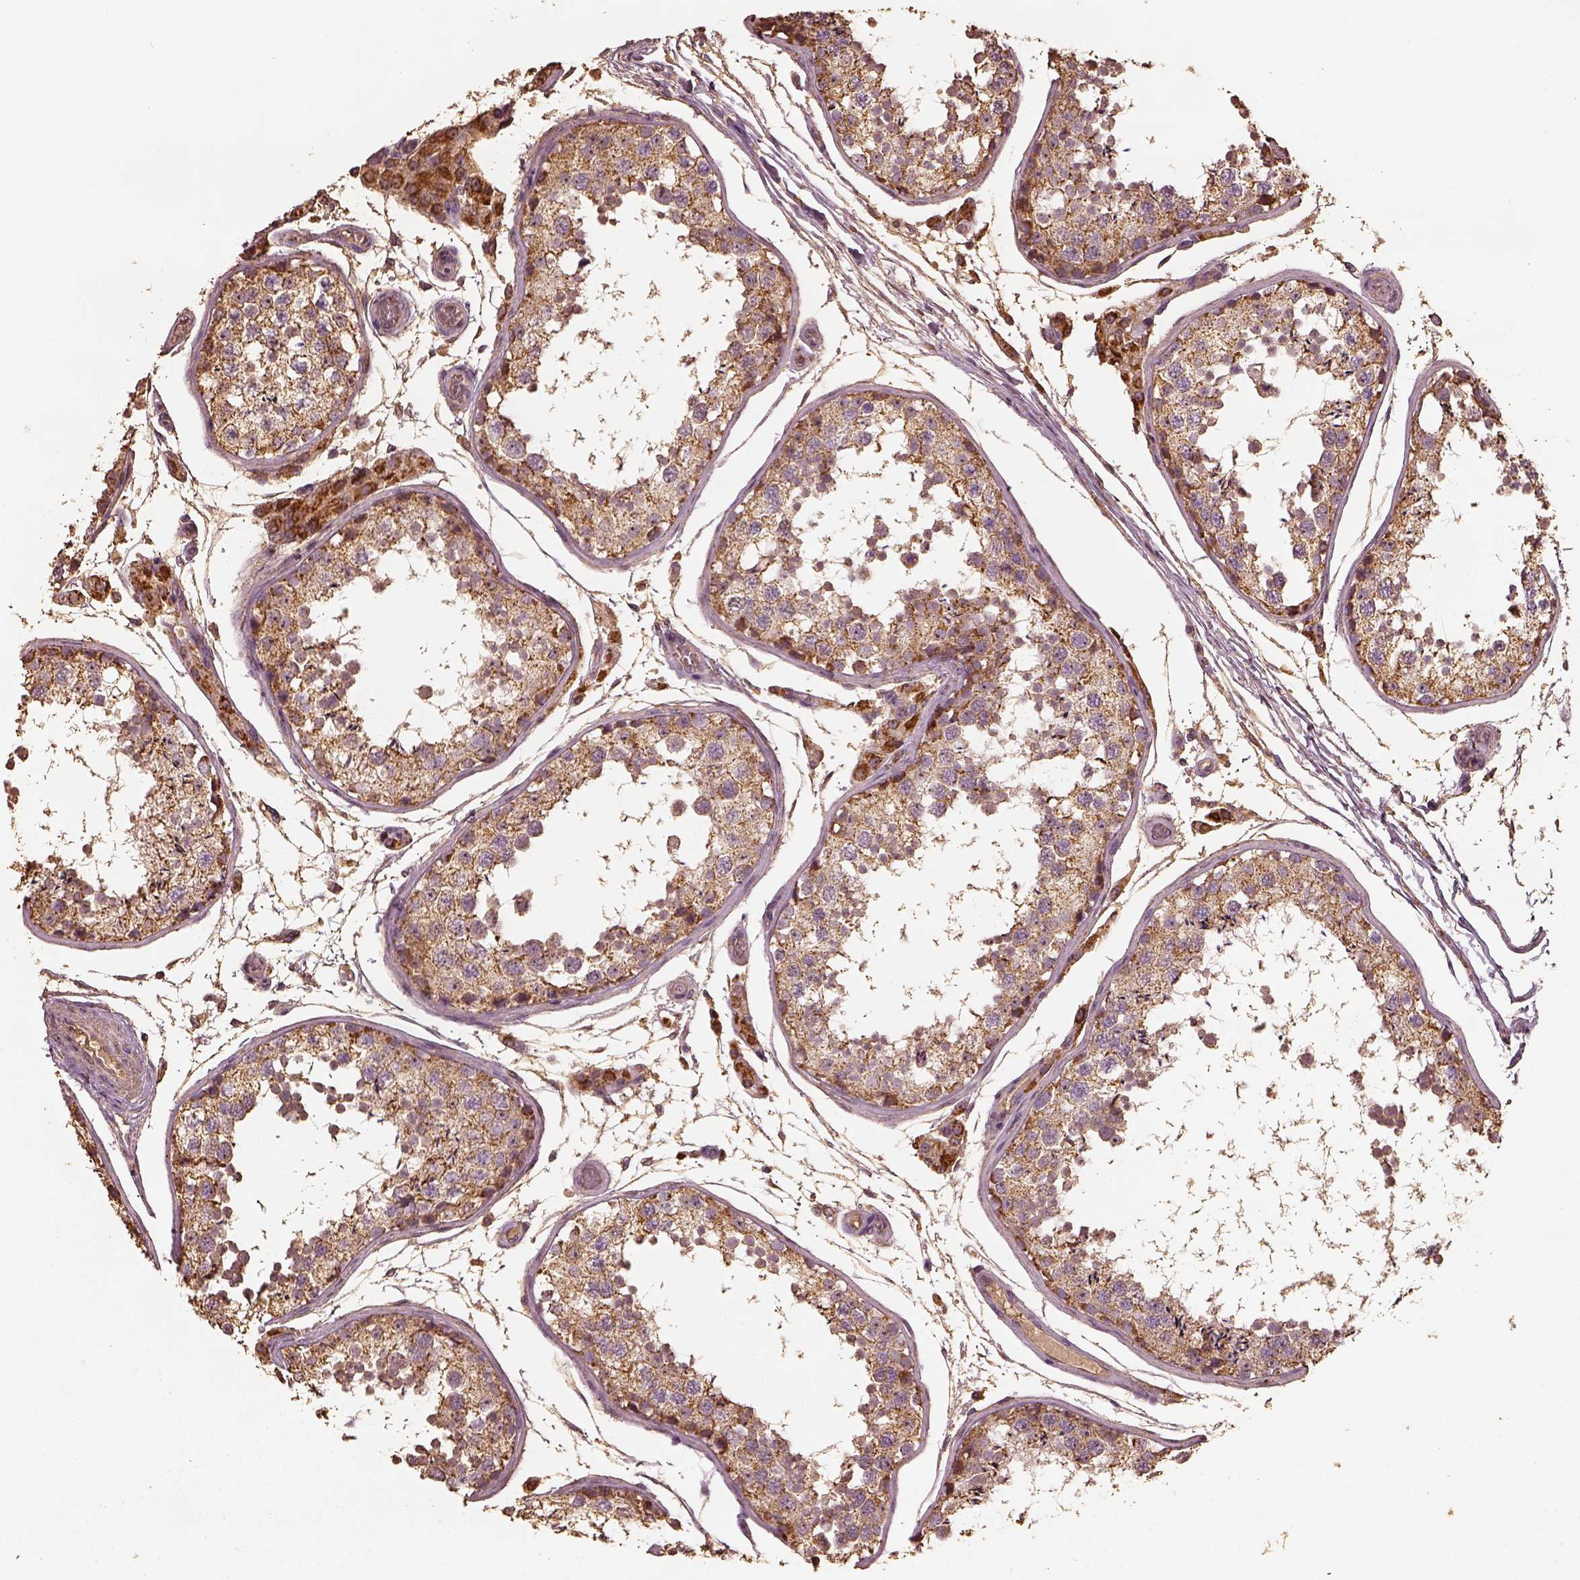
{"staining": {"intensity": "moderate", "quantity": ">75%", "location": "cytoplasmic/membranous"}, "tissue": "testis", "cell_type": "Cells in seminiferous ducts", "image_type": "normal", "snomed": [{"axis": "morphology", "description": "Normal tissue, NOS"}, {"axis": "topography", "description": "Testis"}], "caption": "An IHC photomicrograph of benign tissue is shown. Protein staining in brown highlights moderate cytoplasmic/membranous positivity in testis within cells in seminiferous ducts. (DAB (3,3'-diaminobenzidine) IHC with brightfield microscopy, high magnification).", "gene": "PTGES2", "patient": {"sex": "male", "age": 29}}